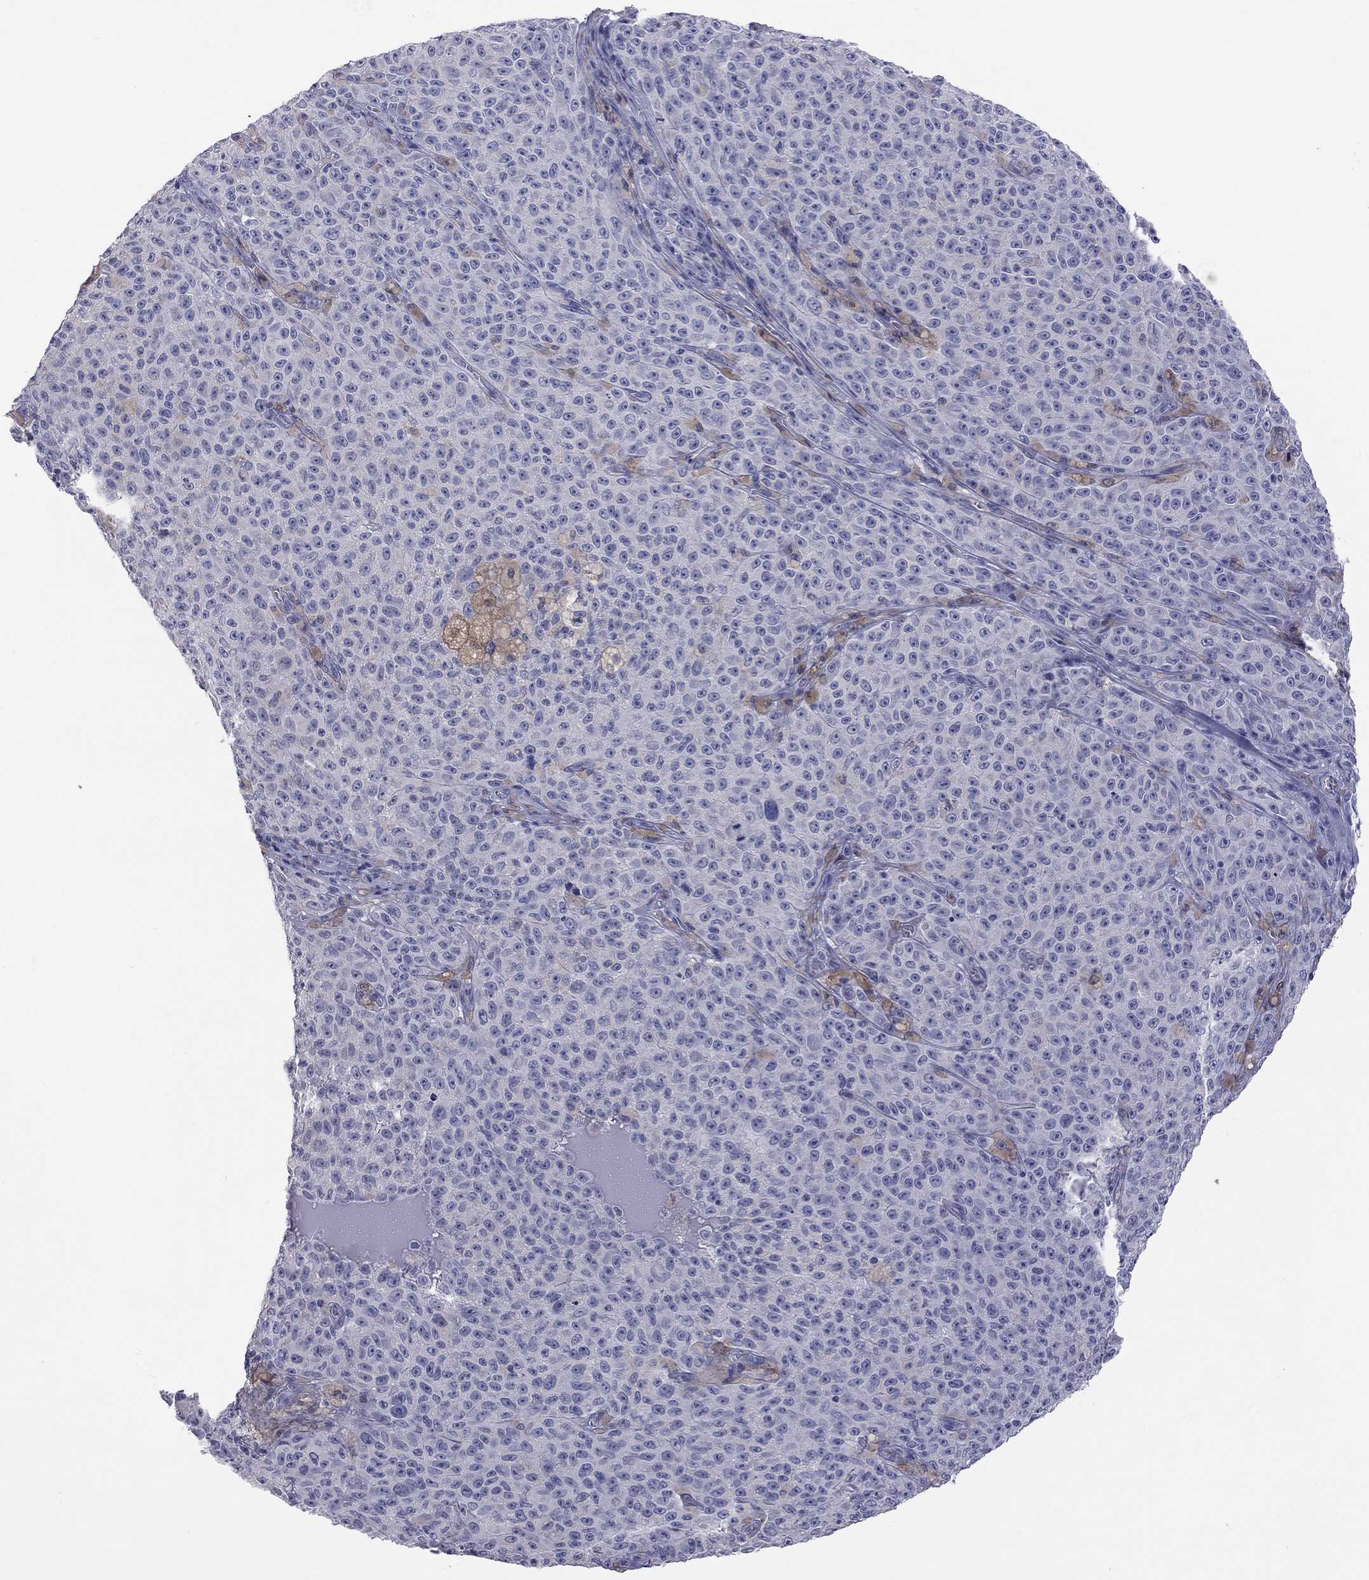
{"staining": {"intensity": "negative", "quantity": "none", "location": "none"}, "tissue": "melanoma", "cell_type": "Tumor cells", "image_type": "cancer", "snomed": [{"axis": "morphology", "description": "Malignant melanoma, NOS"}, {"axis": "topography", "description": "Skin"}], "caption": "This image is of melanoma stained with immunohistochemistry (IHC) to label a protein in brown with the nuclei are counter-stained blue. There is no expression in tumor cells.", "gene": "HYLS1", "patient": {"sex": "female", "age": 82}}